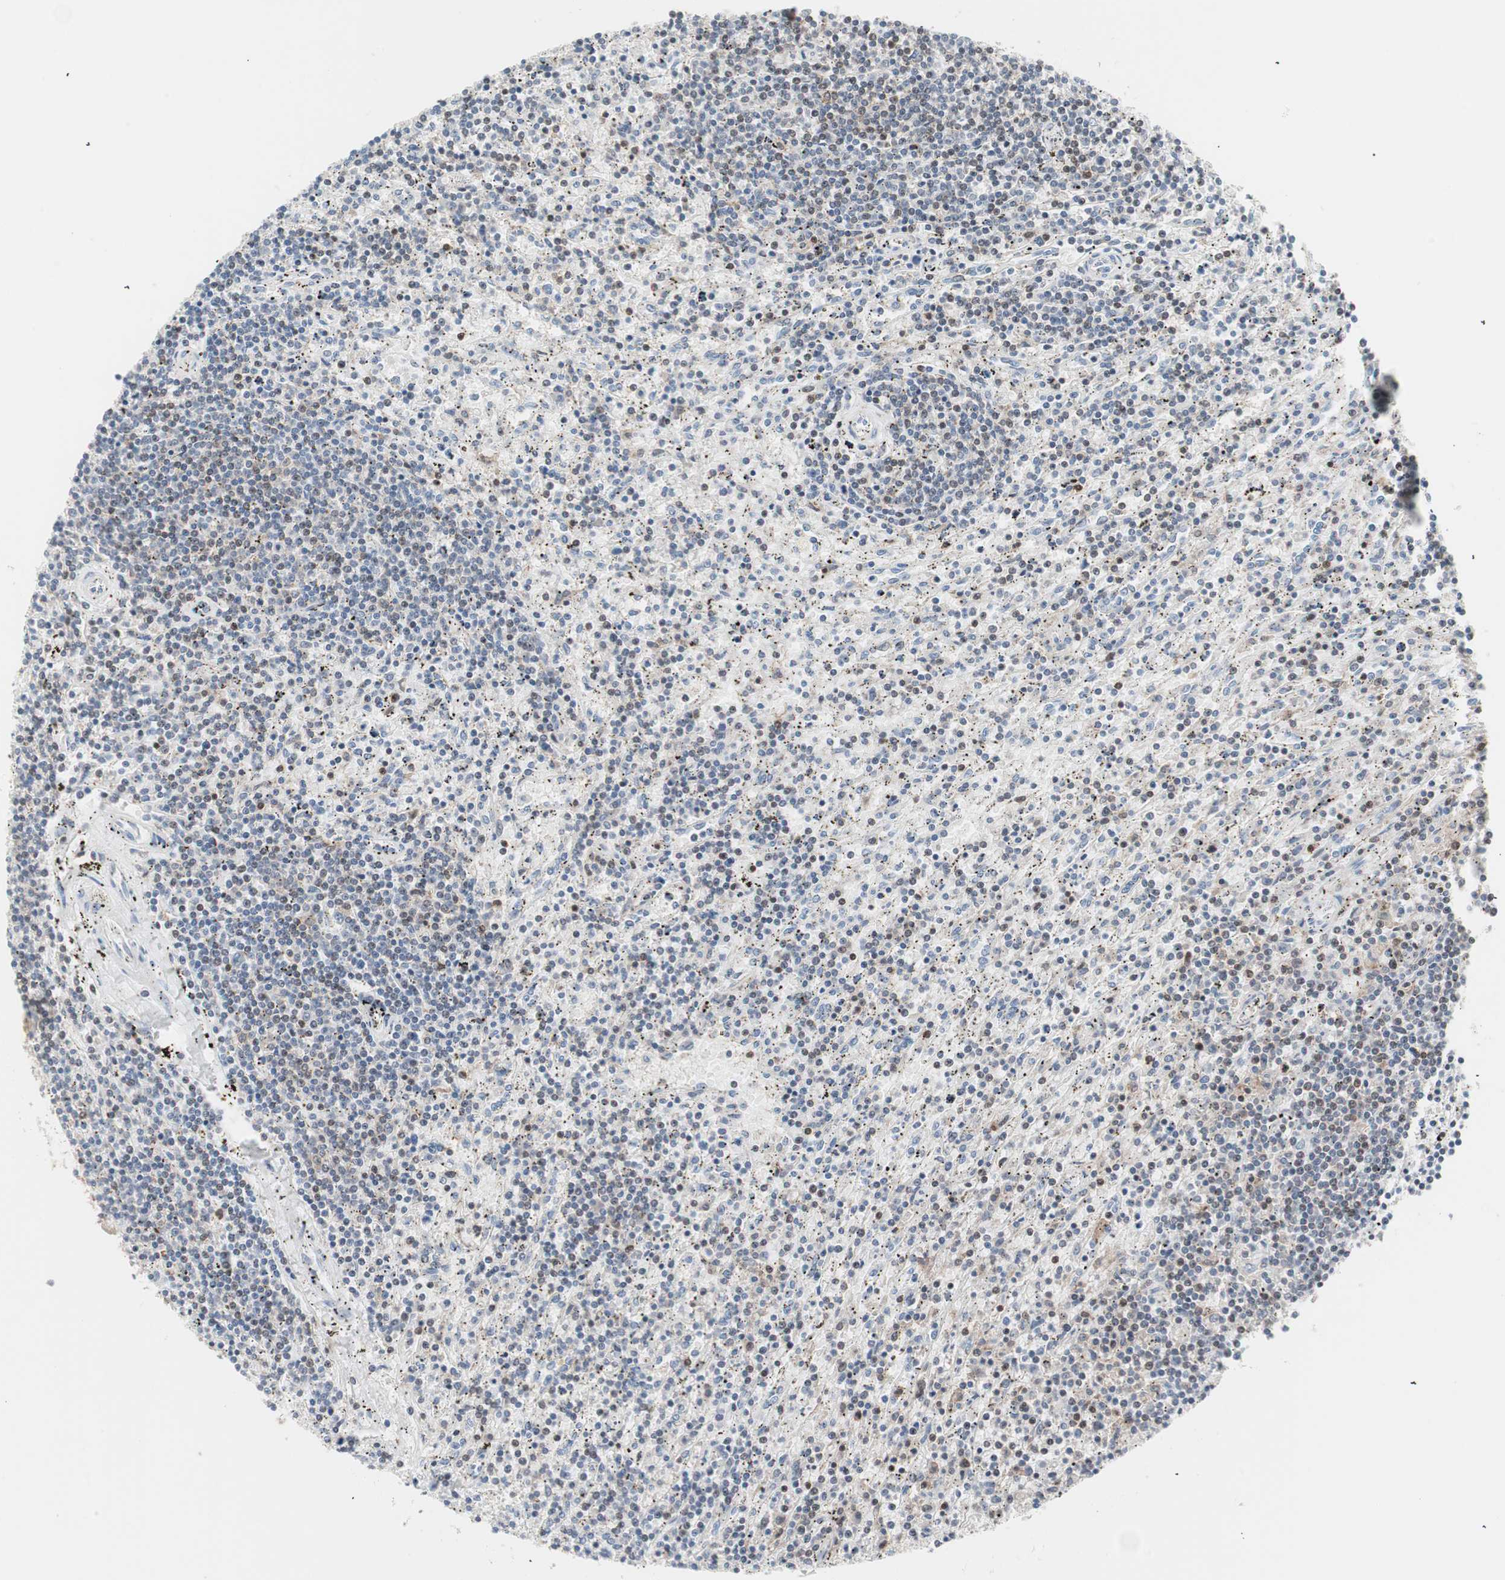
{"staining": {"intensity": "negative", "quantity": "none", "location": "none"}, "tissue": "lymphoma", "cell_type": "Tumor cells", "image_type": "cancer", "snomed": [{"axis": "morphology", "description": "Malignant lymphoma, non-Hodgkin's type, Low grade"}, {"axis": "topography", "description": "Spleen"}], "caption": "Image shows no significant protein staining in tumor cells of lymphoma.", "gene": "PPP1CA", "patient": {"sex": "male", "age": 76}}